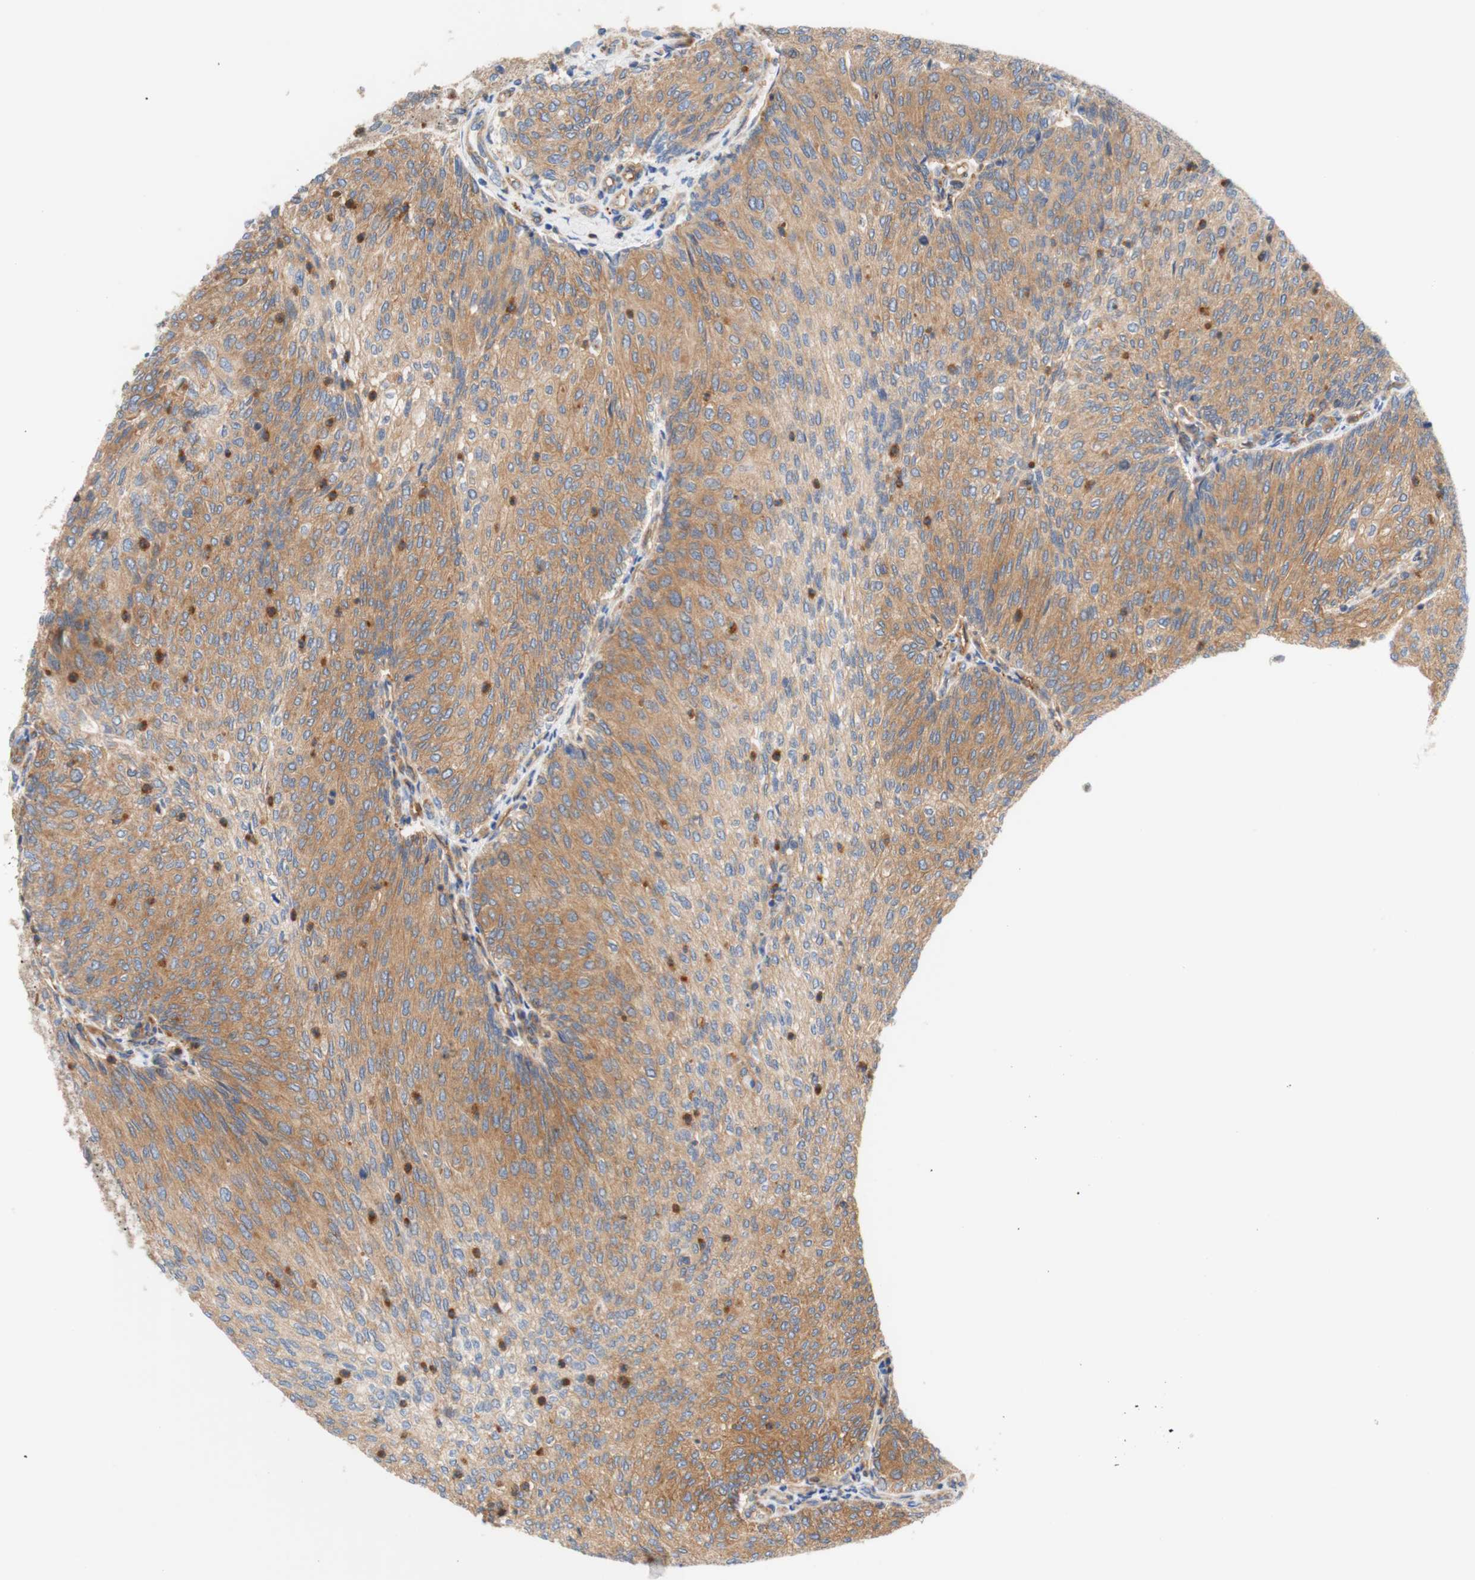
{"staining": {"intensity": "weak", "quantity": "25%-75%", "location": "cytoplasmic/membranous"}, "tissue": "urothelial cancer", "cell_type": "Tumor cells", "image_type": "cancer", "snomed": [{"axis": "morphology", "description": "Urothelial carcinoma, Low grade"}, {"axis": "topography", "description": "Urinary bladder"}], "caption": "A brown stain labels weak cytoplasmic/membranous positivity of a protein in human urothelial carcinoma (low-grade) tumor cells.", "gene": "STOM", "patient": {"sex": "female", "age": 79}}